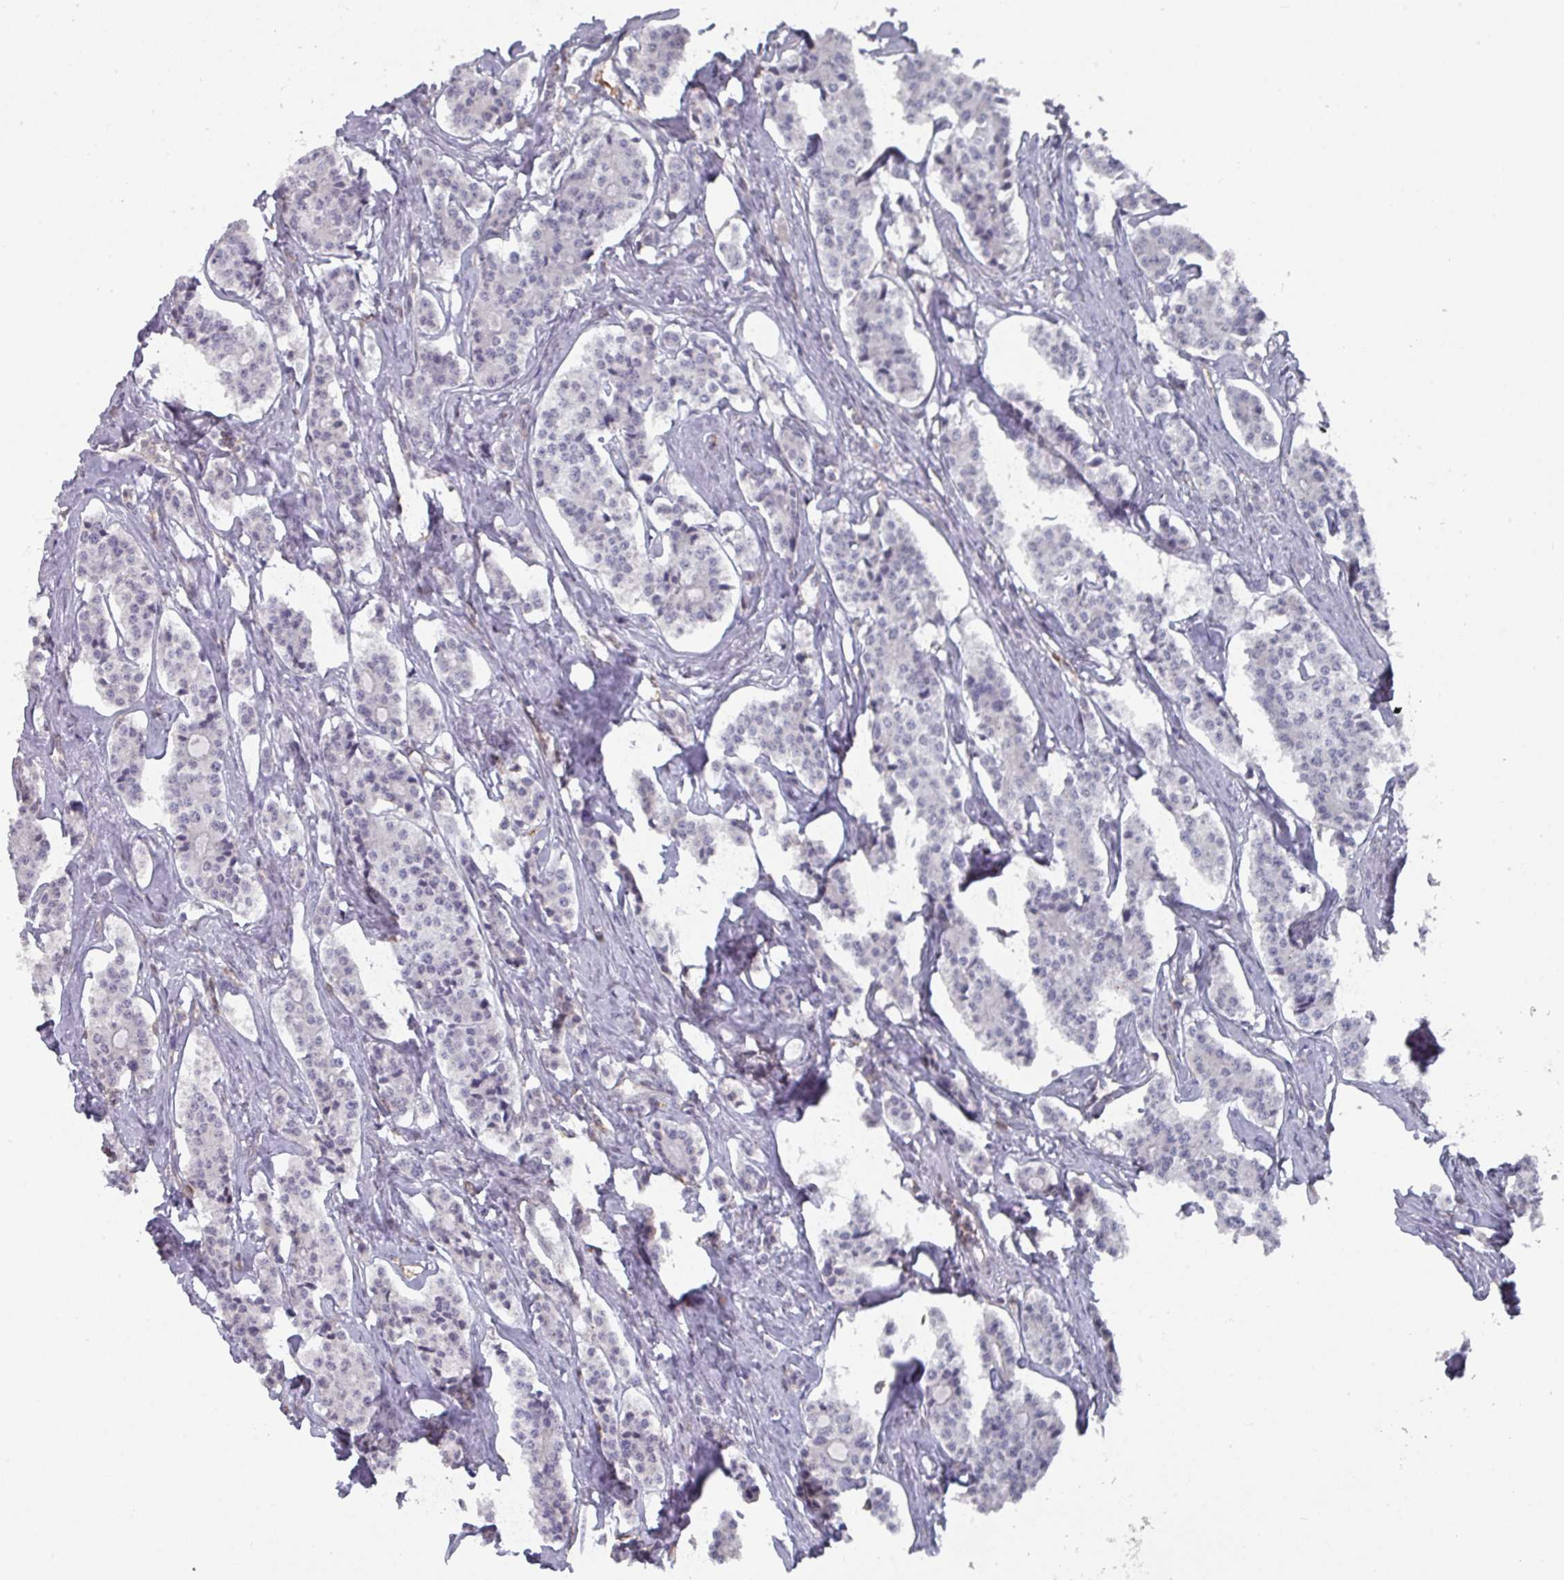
{"staining": {"intensity": "negative", "quantity": "none", "location": "none"}, "tissue": "carcinoid", "cell_type": "Tumor cells", "image_type": "cancer", "snomed": [{"axis": "morphology", "description": "Carcinoid, malignant, NOS"}, {"axis": "topography", "description": "Small intestine"}], "caption": "Tumor cells show no significant staining in carcinoid.", "gene": "RASAL3", "patient": {"sex": "male", "age": 63}}